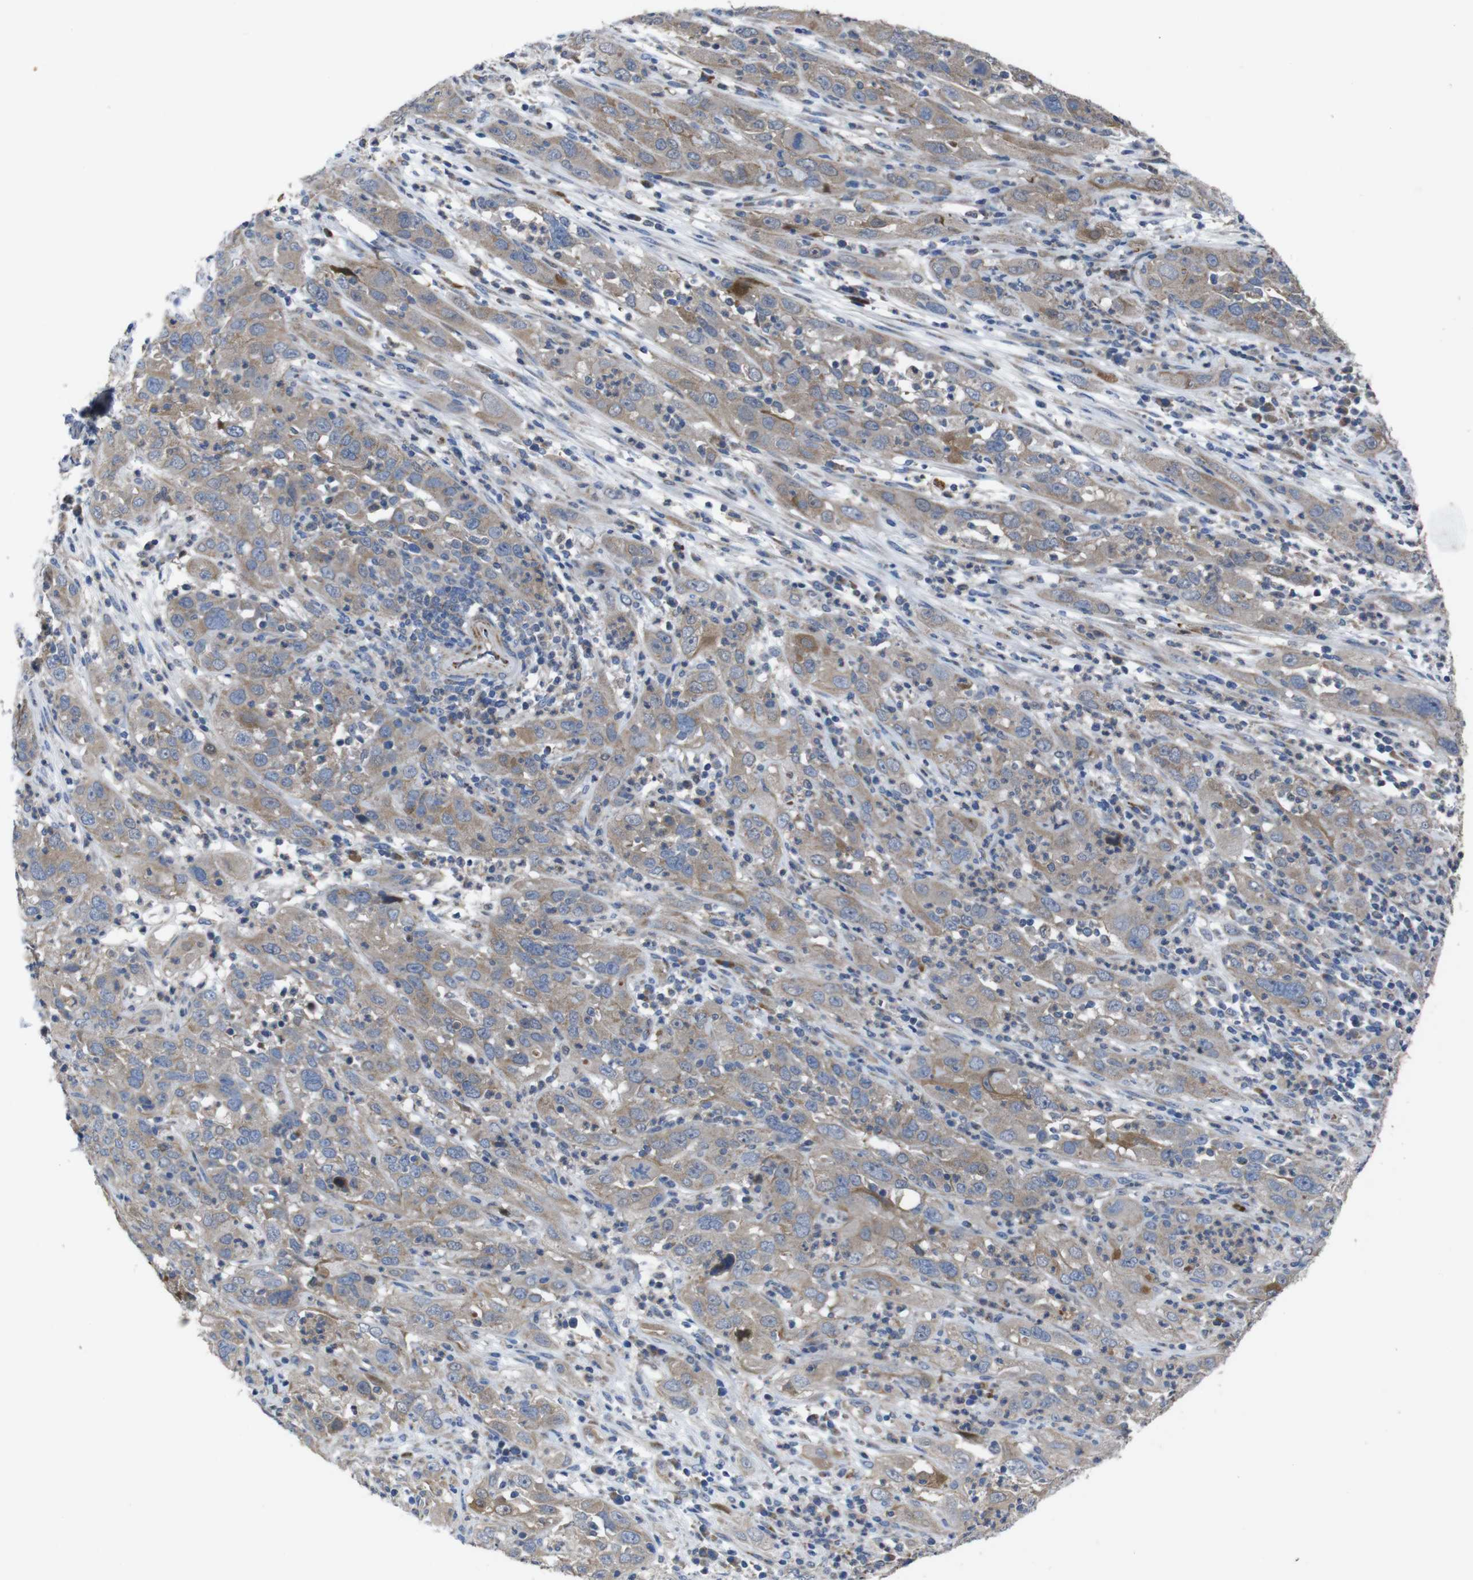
{"staining": {"intensity": "moderate", "quantity": ">75%", "location": "cytoplasmic/membranous"}, "tissue": "cervical cancer", "cell_type": "Tumor cells", "image_type": "cancer", "snomed": [{"axis": "morphology", "description": "Squamous cell carcinoma, NOS"}, {"axis": "topography", "description": "Cervix"}], "caption": "Cervical squamous cell carcinoma stained with a brown dye shows moderate cytoplasmic/membranous positive positivity in approximately >75% of tumor cells.", "gene": "CHST10", "patient": {"sex": "female", "age": 32}}